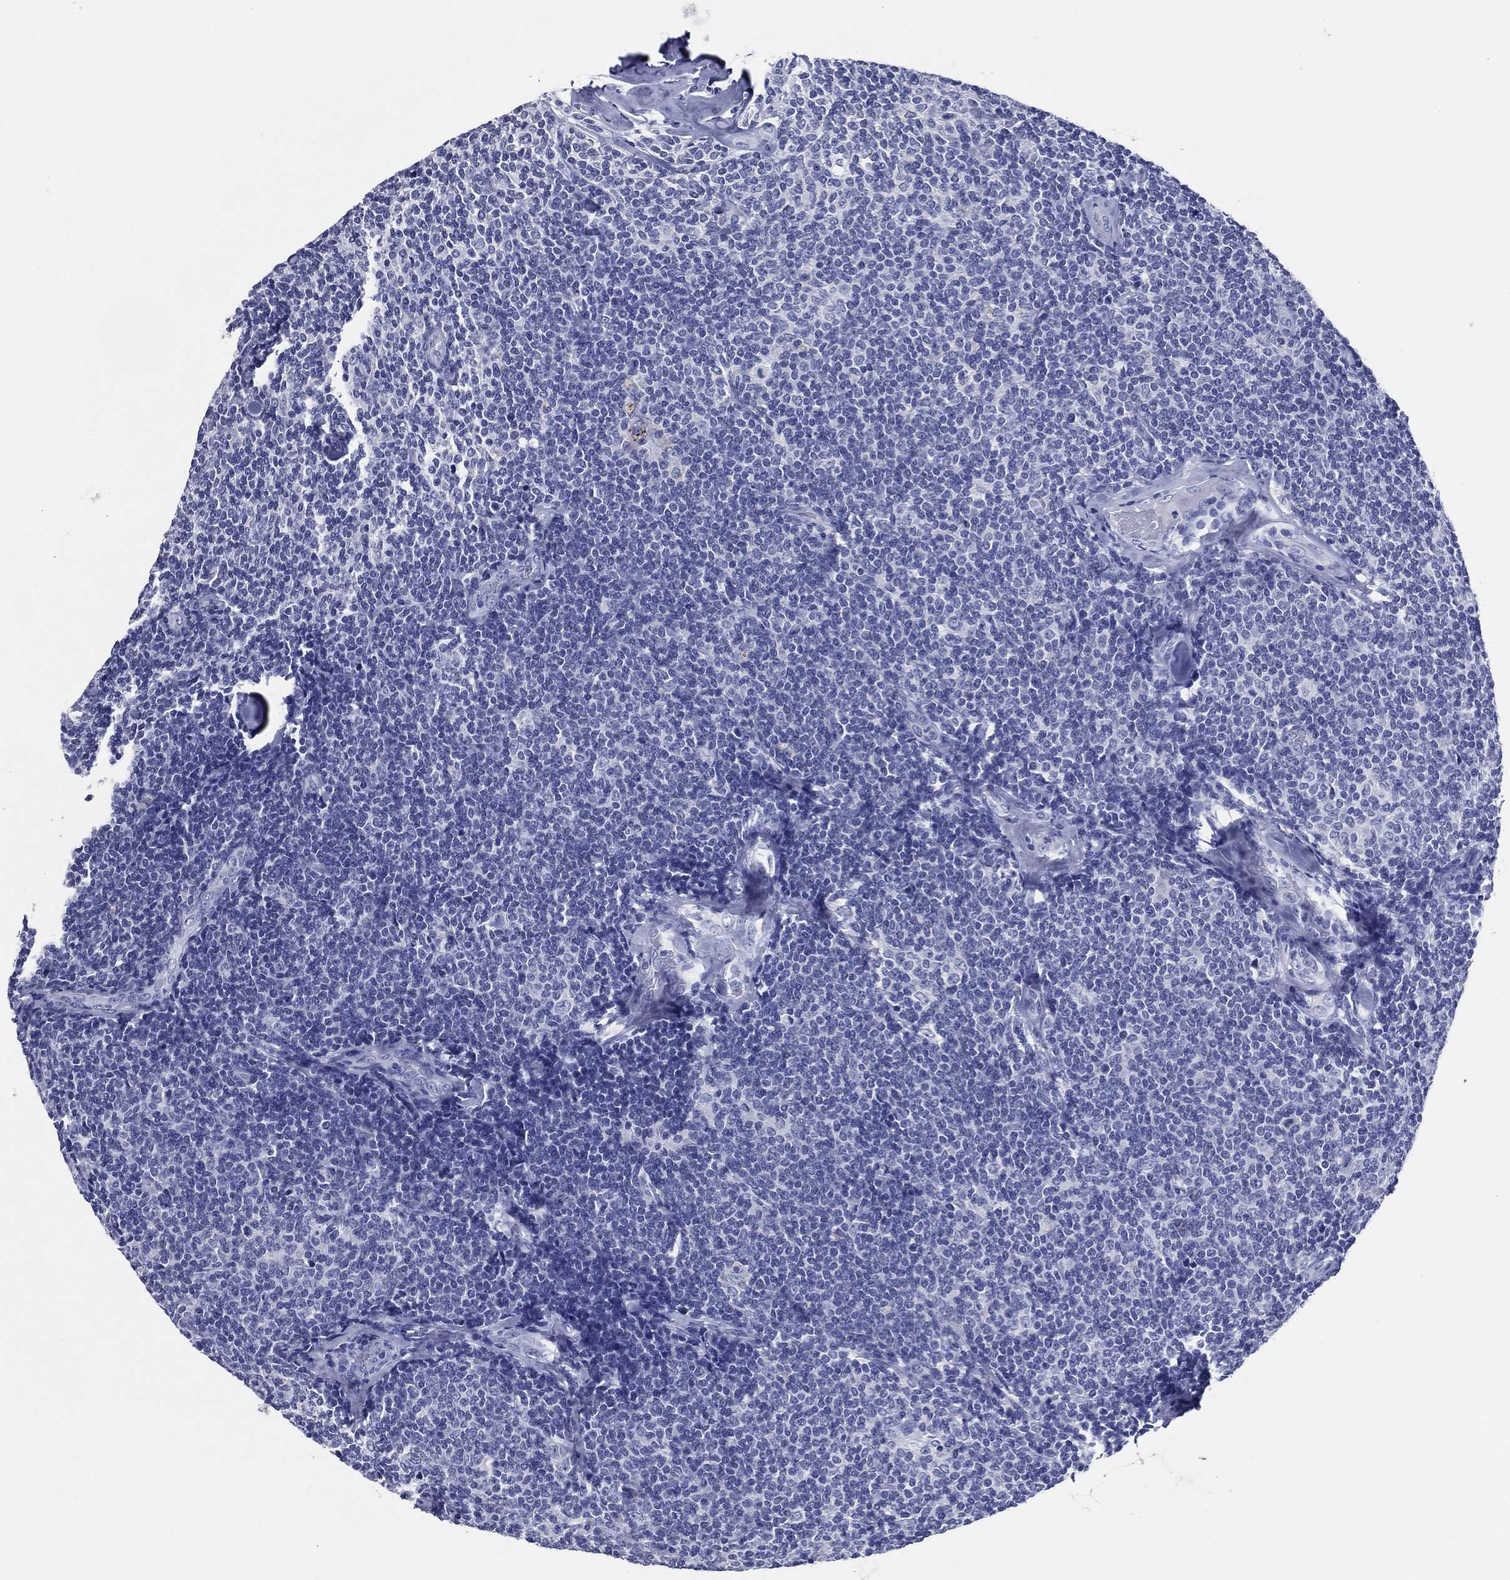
{"staining": {"intensity": "negative", "quantity": "none", "location": "none"}, "tissue": "lymphoma", "cell_type": "Tumor cells", "image_type": "cancer", "snomed": [{"axis": "morphology", "description": "Malignant lymphoma, non-Hodgkin's type, Low grade"}, {"axis": "topography", "description": "Lymph node"}], "caption": "There is no significant staining in tumor cells of lymphoma.", "gene": "TFAP2A", "patient": {"sex": "female", "age": 56}}